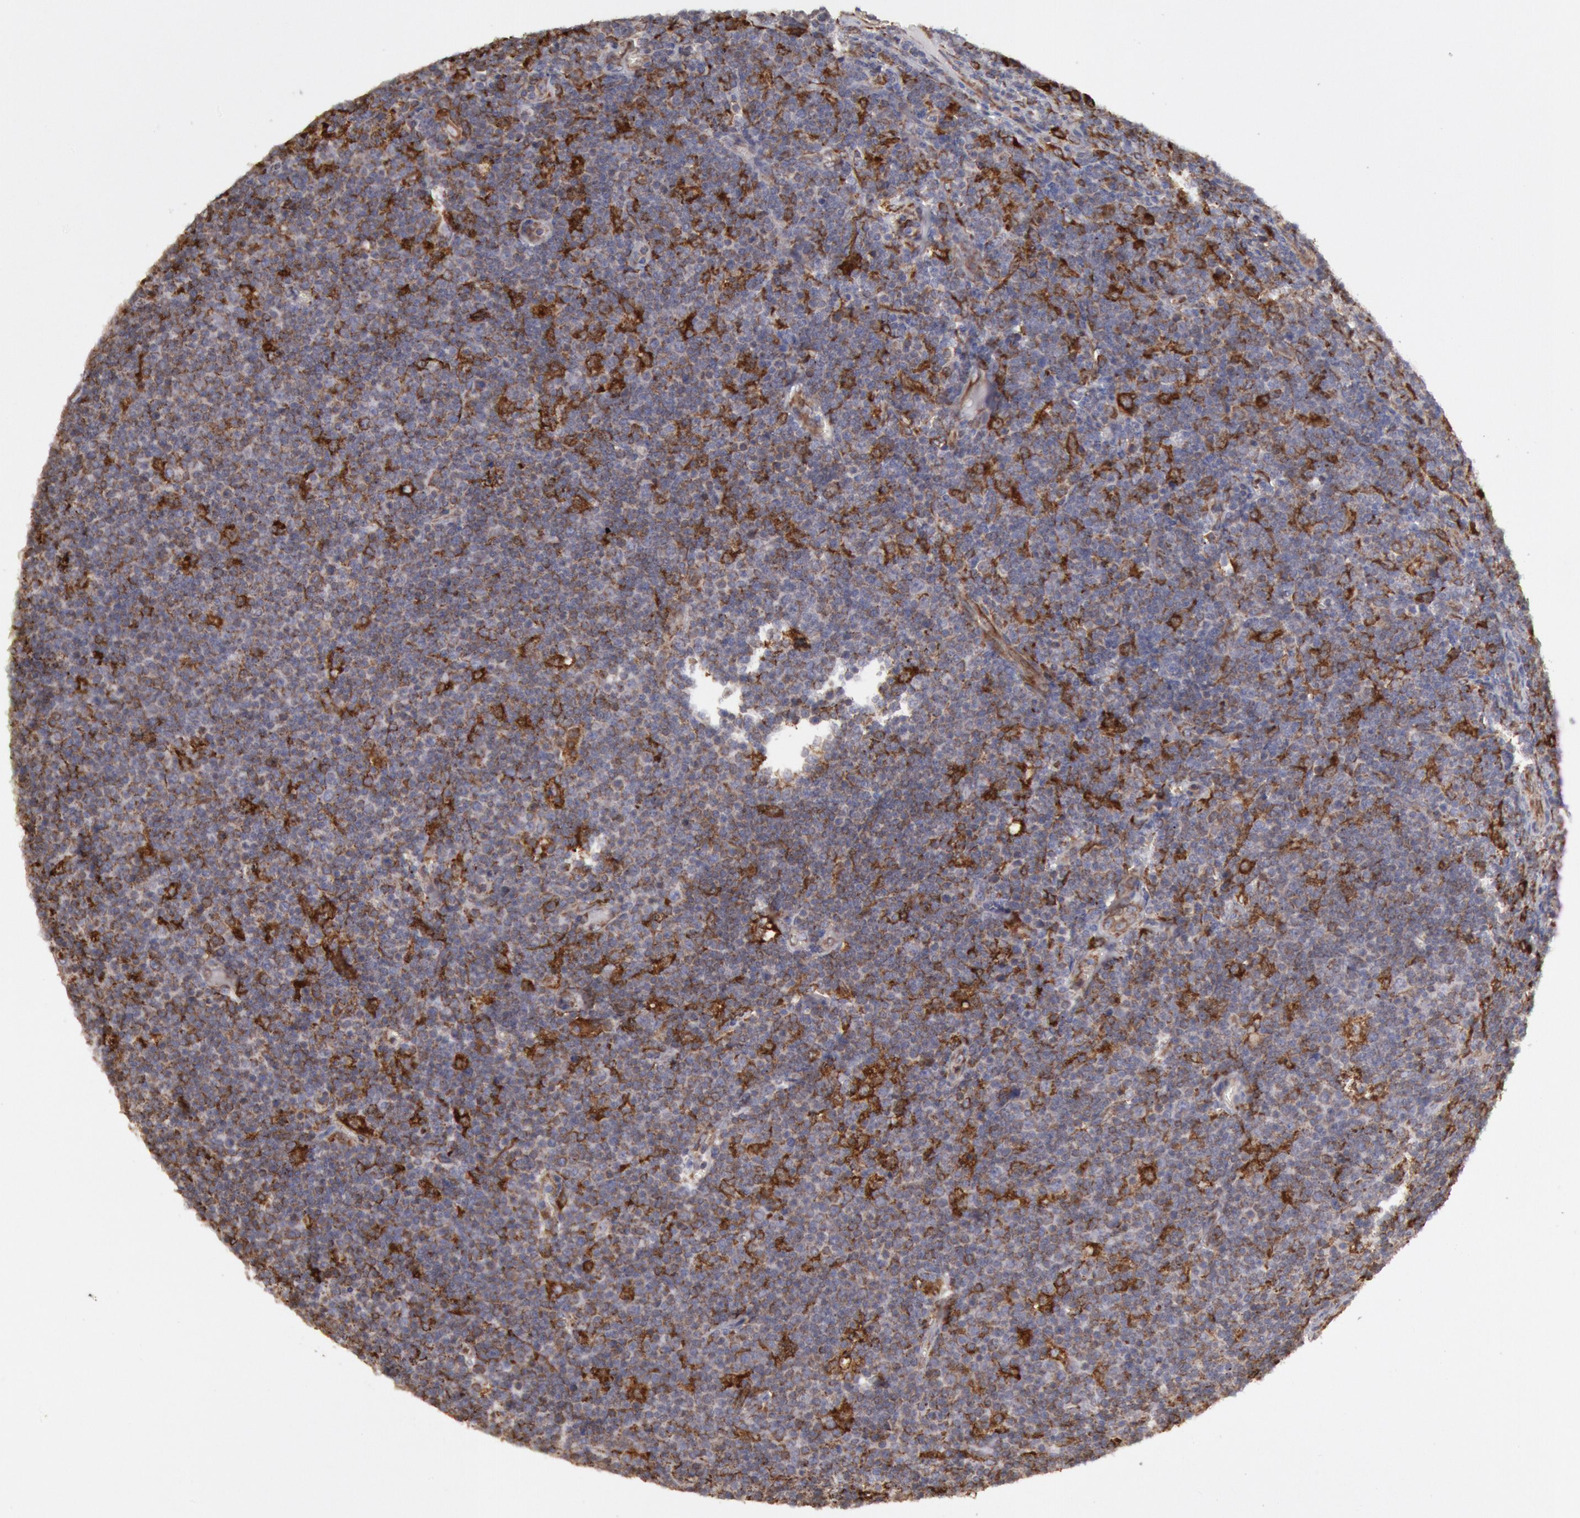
{"staining": {"intensity": "strong", "quantity": "<25%", "location": "cytoplasmic/membranous"}, "tissue": "lymphoma", "cell_type": "Tumor cells", "image_type": "cancer", "snomed": [{"axis": "morphology", "description": "Malignant lymphoma, non-Hodgkin's type, Low grade"}, {"axis": "topography", "description": "Lymph node"}], "caption": "About <25% of tumor cells in lymphoma exhibit strong cytoplasmic/membranous protein expression as visualized by brown immunohistochemical staining.", "gene": "ERP44", "patient": {"sex": "male", "age": 74}}